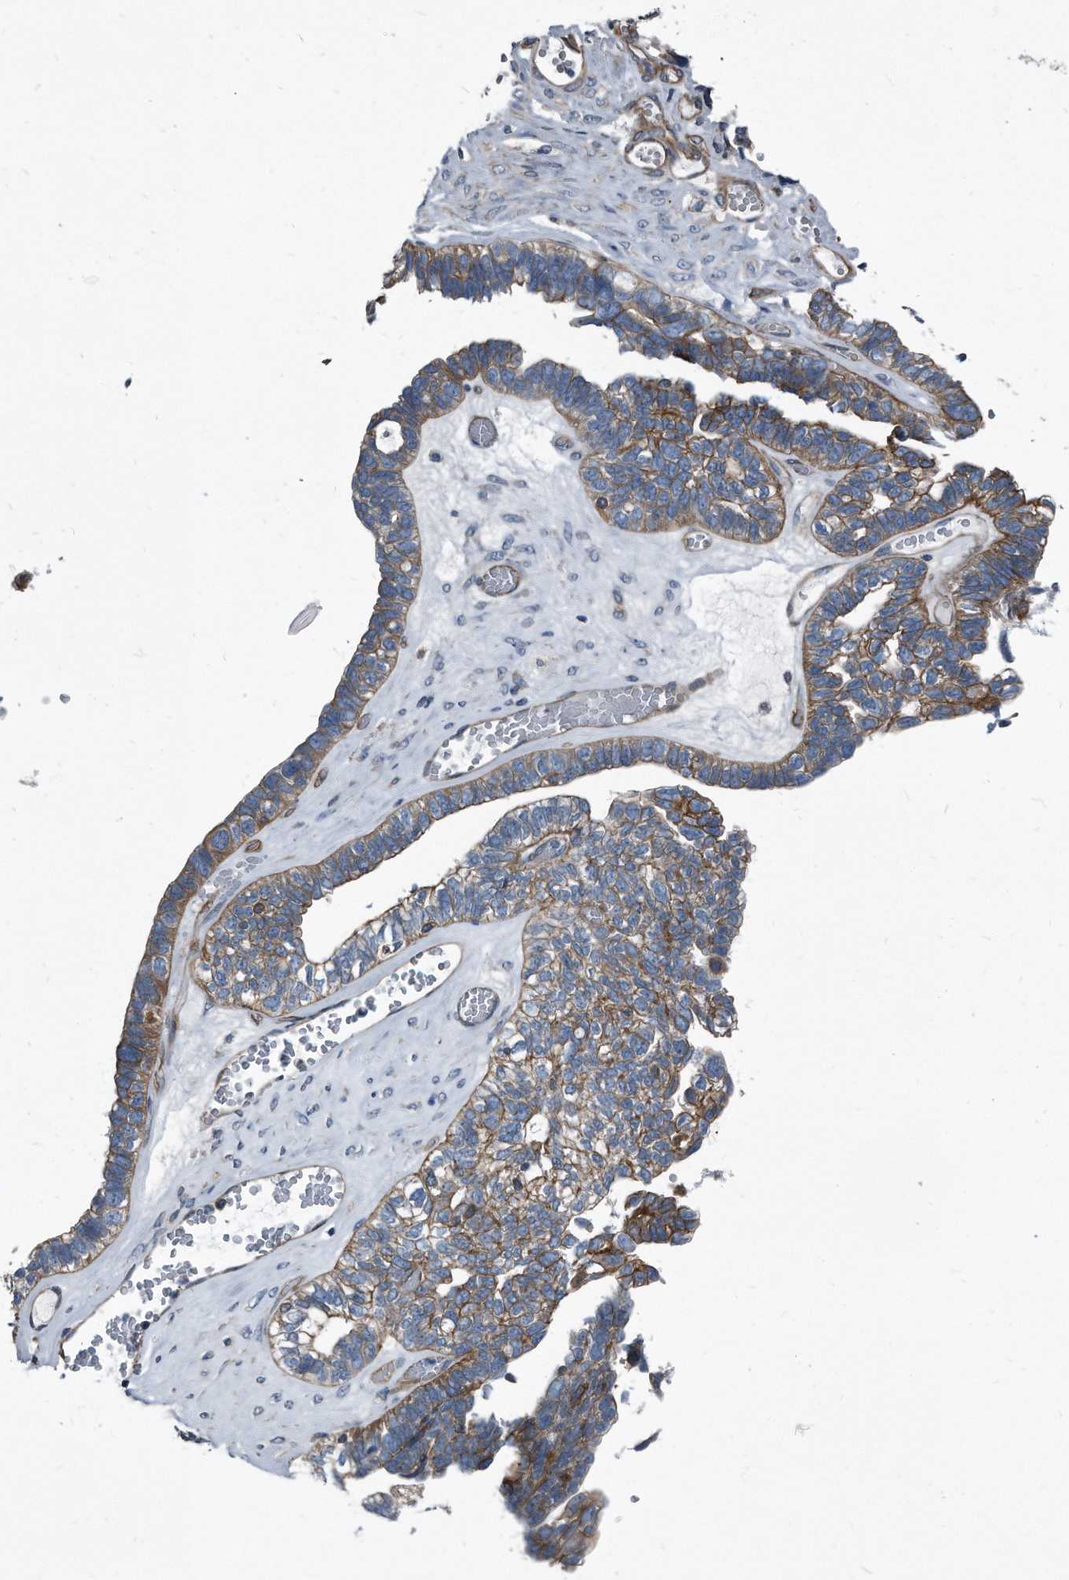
{"staining": {"intensity": "moderate", "quantity": "25%-75%", "location": "cytoplasmic/membranous"}, "tissue": "ovarian cancer", "cell_type": "Tumor cells", "image_type": "cancer", "snomed": [{"axis": "morphology", "description": "Cystadenocarcinoma, serous, NOS"}, {"axis": "topography", "description": "Ovary"}], "caption": "This photomicrograph exhibits ovarian serous cystadenocarcinoma stained with immunohistochemistry (IHC) to label a protein in brown. The cytoplasmic/membranous of tumor cells show moderate positivity for the protein. Nuclei are counter-stained blue.", "gene": "PLEC", "patient": {"sex": "female", "age": 79}}